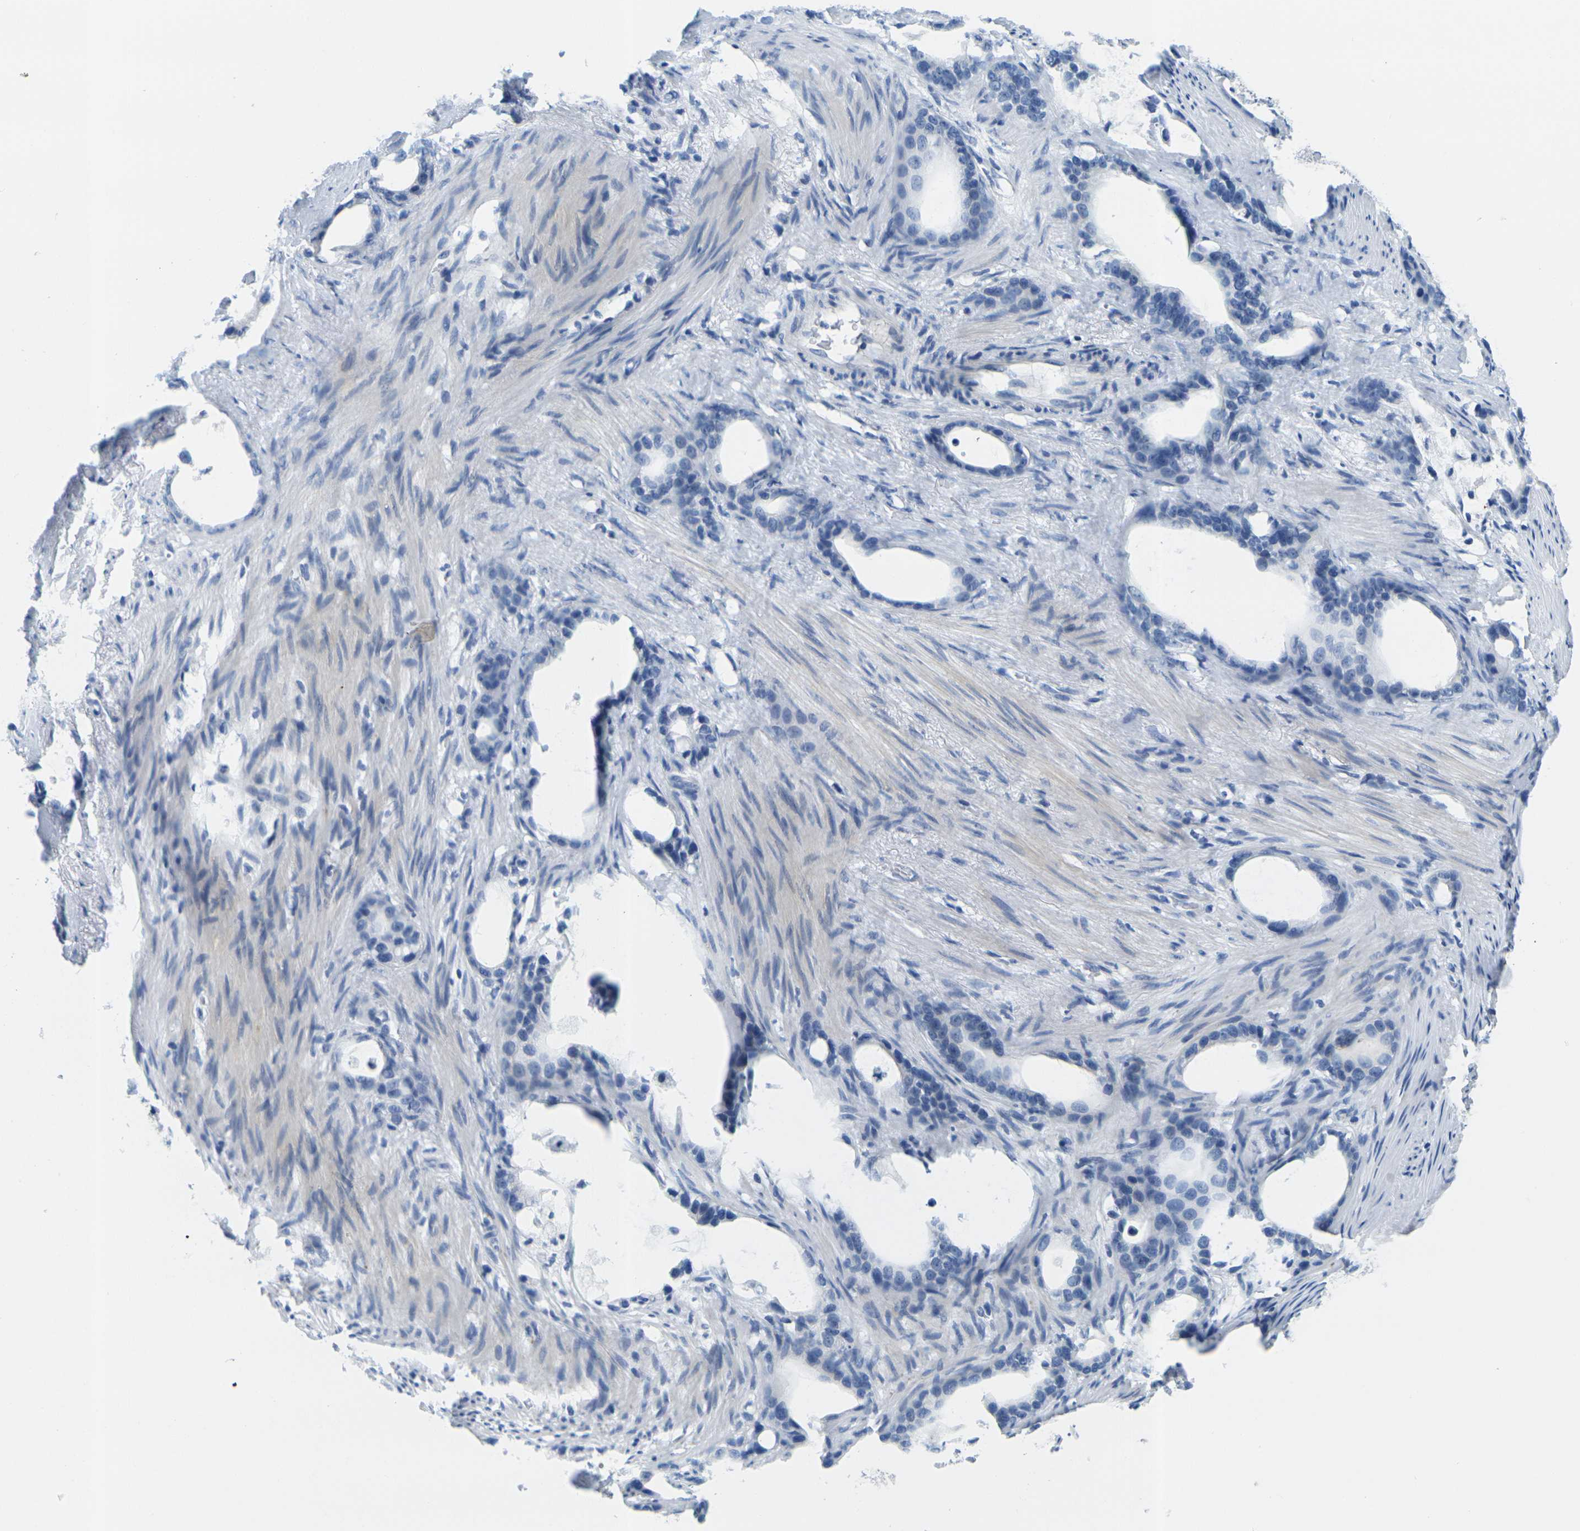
{"staining": {"intensity": "negative", "quantity": "none", "location": "none"}, "tissue": "stomach cancer", "cell_type": "Tumor cells", "image_type": "cancer", "snomed": [{"axis": "morphology", "description": "Adenocarcinoma, NOS"}, {"axis": "topography", "description": "Stomach"}], "caption": "Immunohistochemical staining of stomach cancer exhibits no significant positivity in tumor cells.", "gene": "GPR15", "patient": {"sex": "female", "age": 75}}